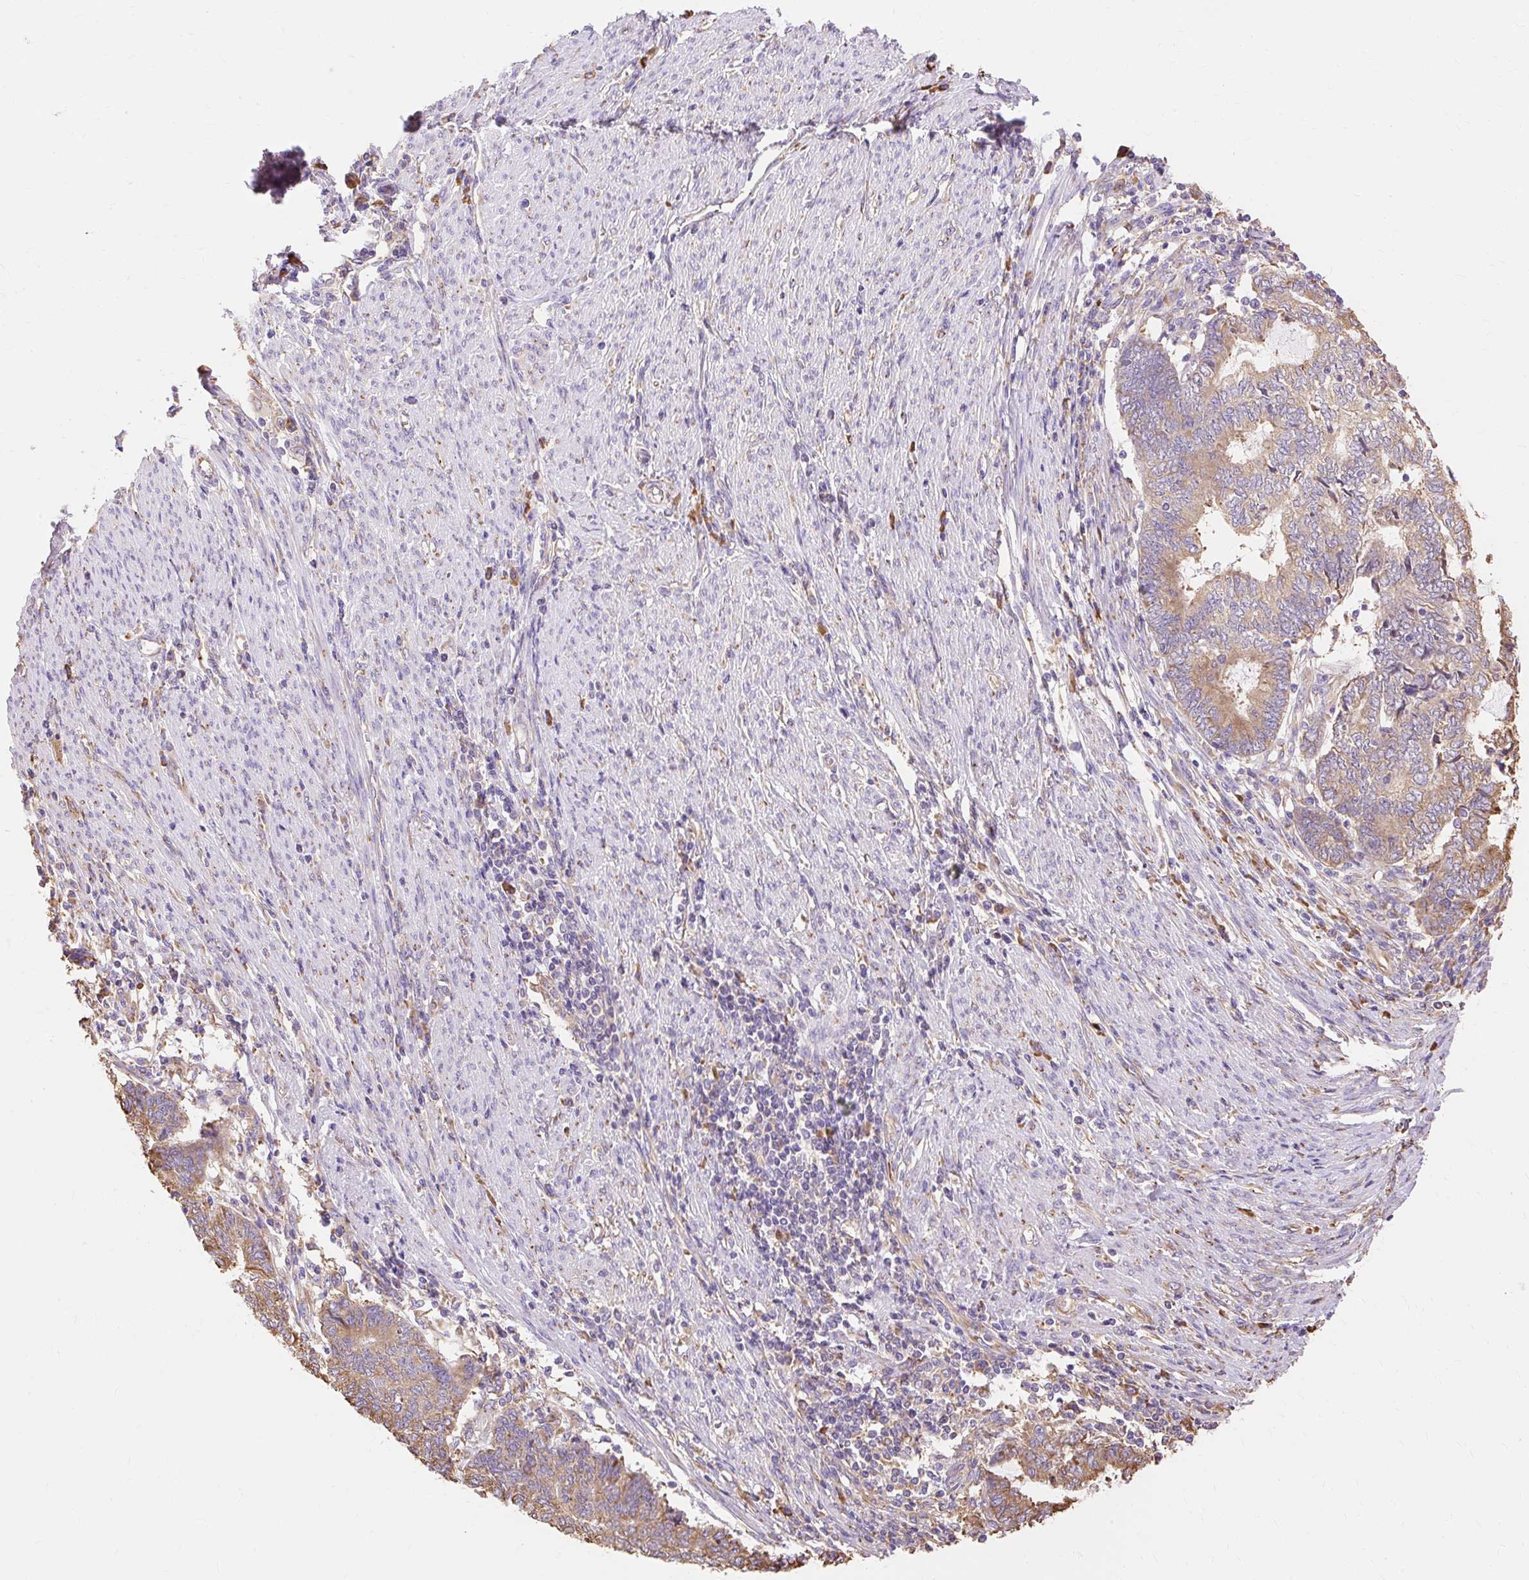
{"staining": {"intensity": "moderate", "quantity": ">75%", "location": "cytoplasmic/membranous"}, "tissue": "endometrial cancer", "cell_type": "Tumor cells", "image_type": "cancer", "snomed": [{"axis": "morphology", "description": "Adenocarcinoma, NOS"}, {"axis": "topography", "description": "Uterus"}, {"axis": "topography", "description": "Endometrium"}], "caption": "High-power microscopy captured an IHC histopathology image of endometrial adenocarcinoma, revealing moderate cytoplasmic/membranous staining in approximately >75% of tumor cells. (brown staining indicates protein expression, while blue staining denotes nuclei).", "gene": "RPS17", "patient": {"sex": "female", "age": 70}}